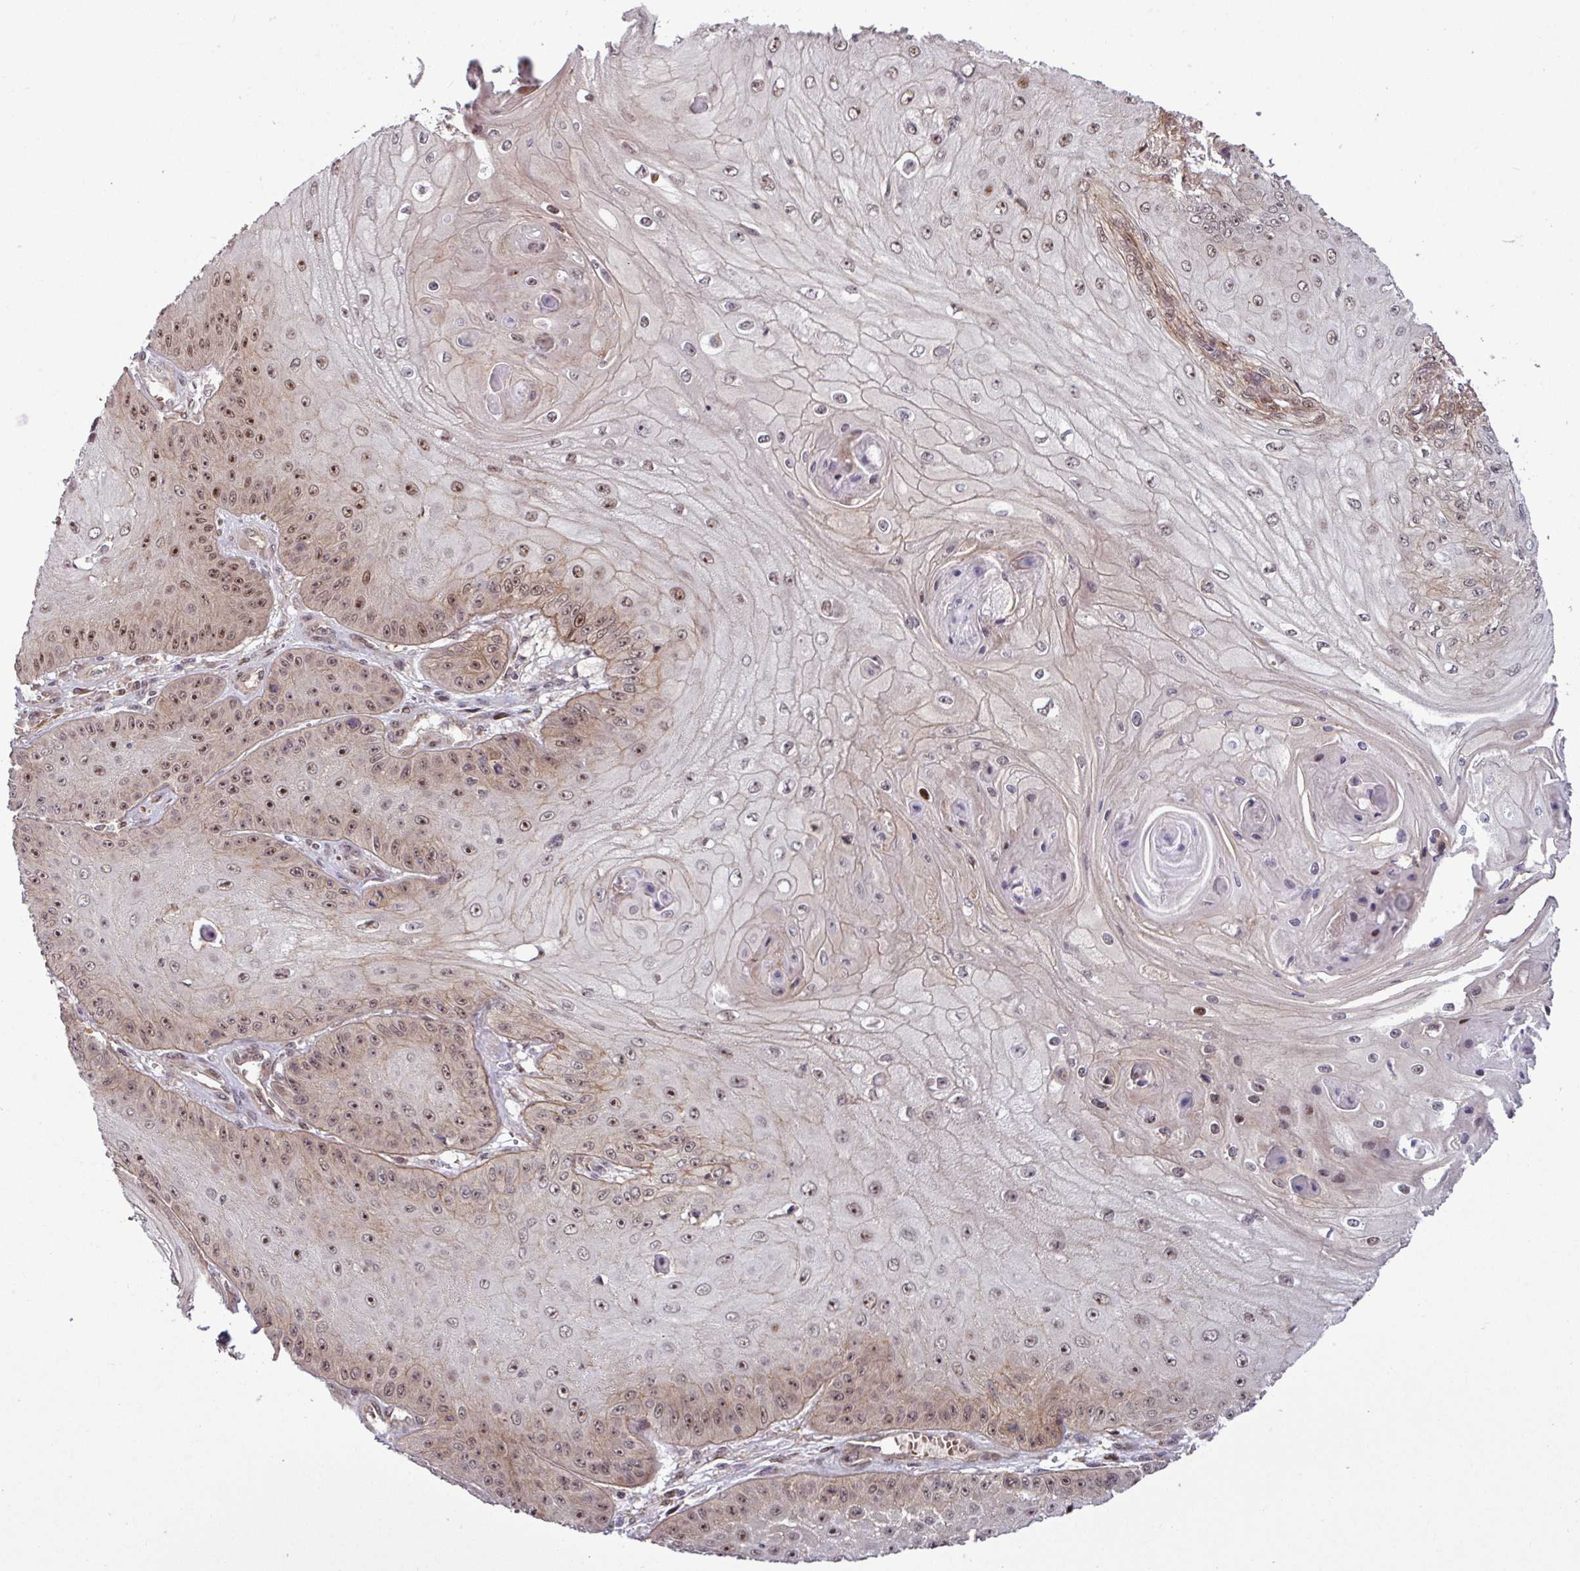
{"staining": {"intensity": "moderate", "quantity": "25%-75%", "location": "nuclear"}, "tissue": "skin cancer", "cell_type": "Tumor cells", "image_type": "cancer", "snomed": [{"axis": "morphology", "description": "Squamous cell carcinoma, NOS"}, {"axis": "topography", "description": "Skin"}], "caption": "IHC of skin squamous cell carcinoma reveals medium levels of moderate nuclear positivity in approximately 25%-75% of tumor cells.", "gene": "C7orf50", "patient": {"sex": "male", "age": 70}}